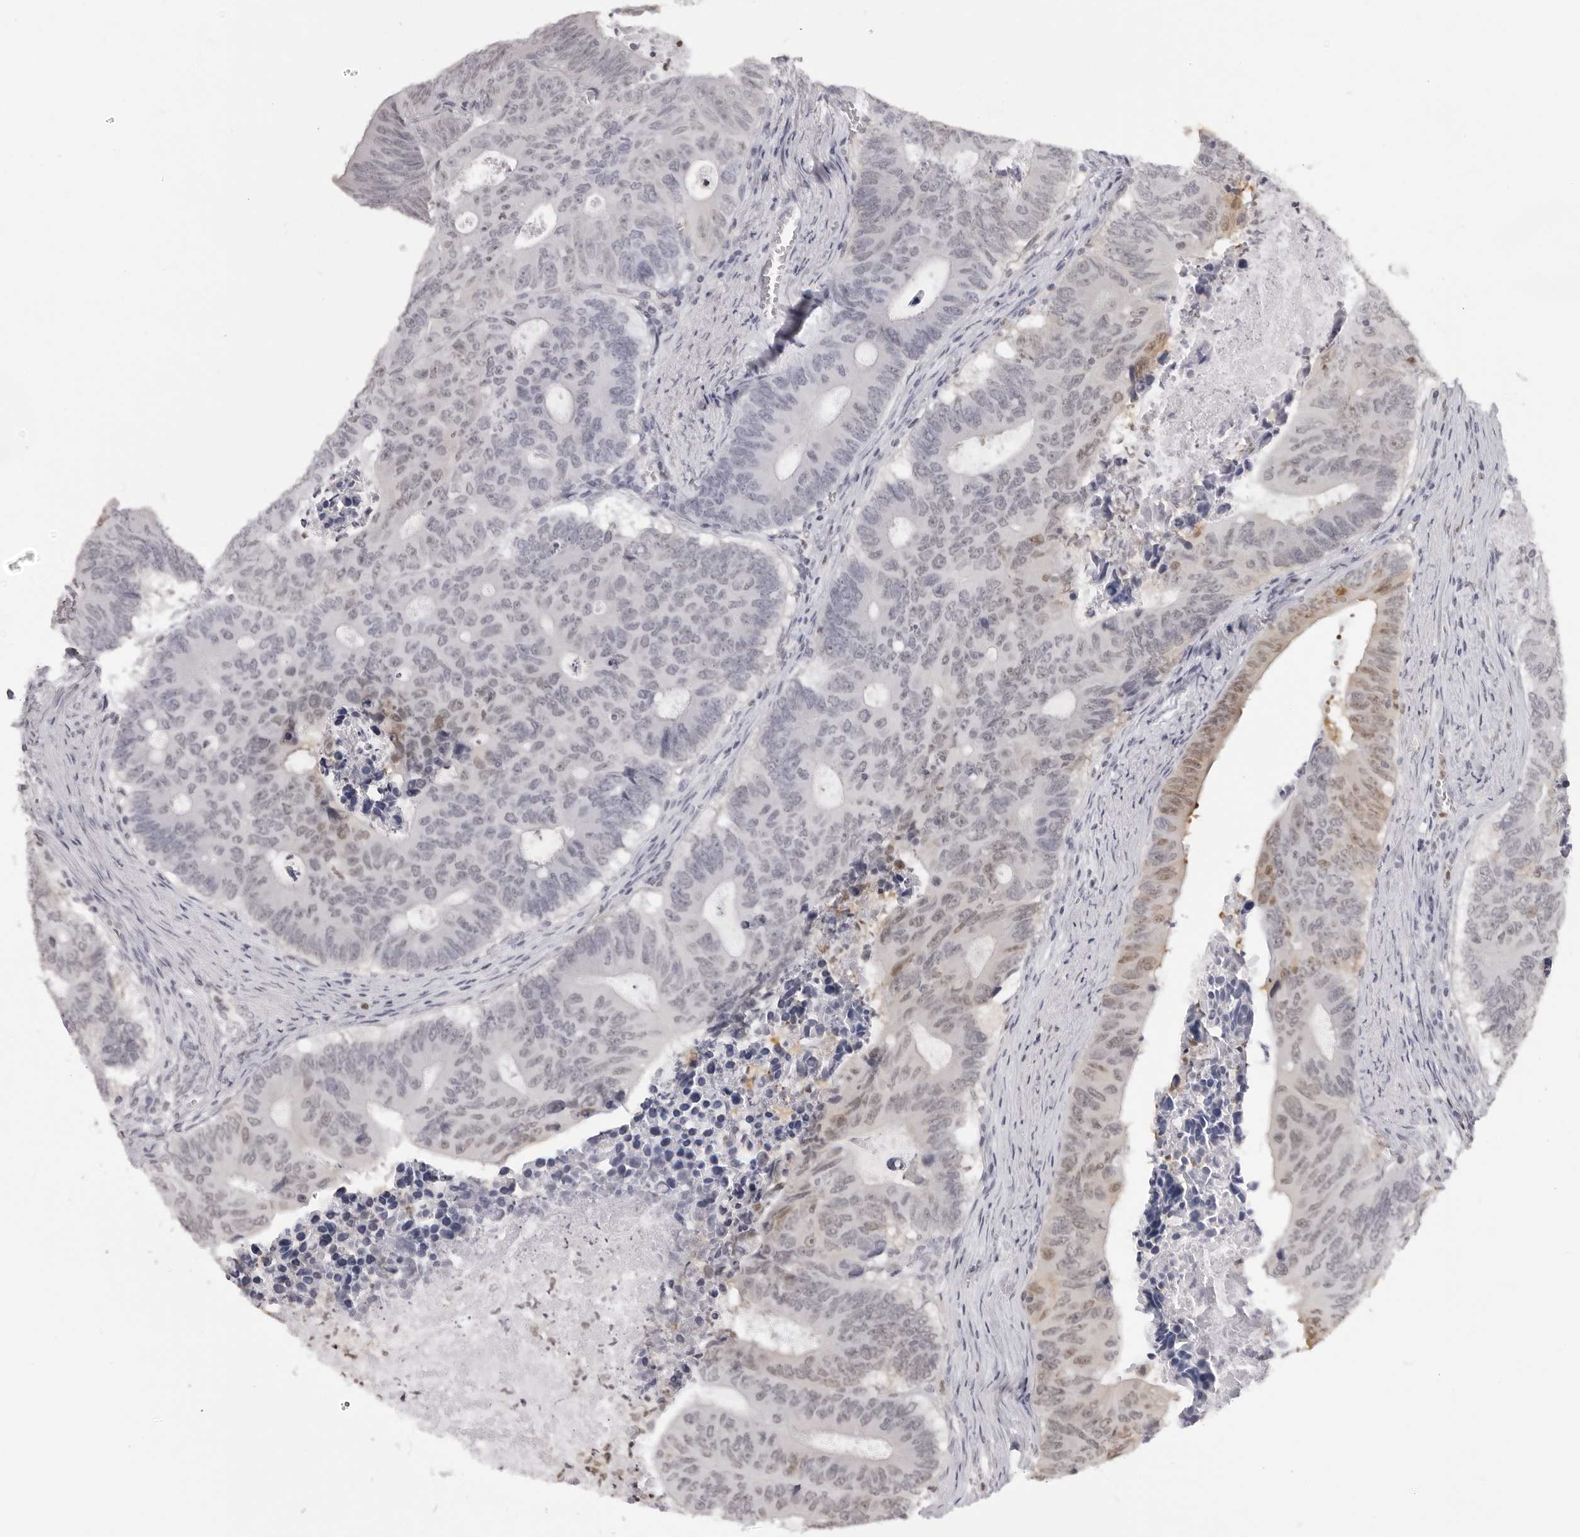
{"staining": {"intensity": "weak", "quantity": "<25%", "location": "nuclear"}, "tissue": "colorectal cancer", "cell_type": "Tumor cells", "image_type": "cancer", "snomed": [{"axis": "morphology", "description": "Adenocarcinoma, NOS"}, {"axis": "topography", "description": "Colon"}], "caption": "Immunohistochemical staining of colorectal cancer (adenocarcinoma) displays no significant staining in tumor cells. (DAB (3,3'-diaminobenzidine) IHC with hematoxylin counter stain).", "gene": "HSPA4", "patient": {"sex": "male", "age": 87}}